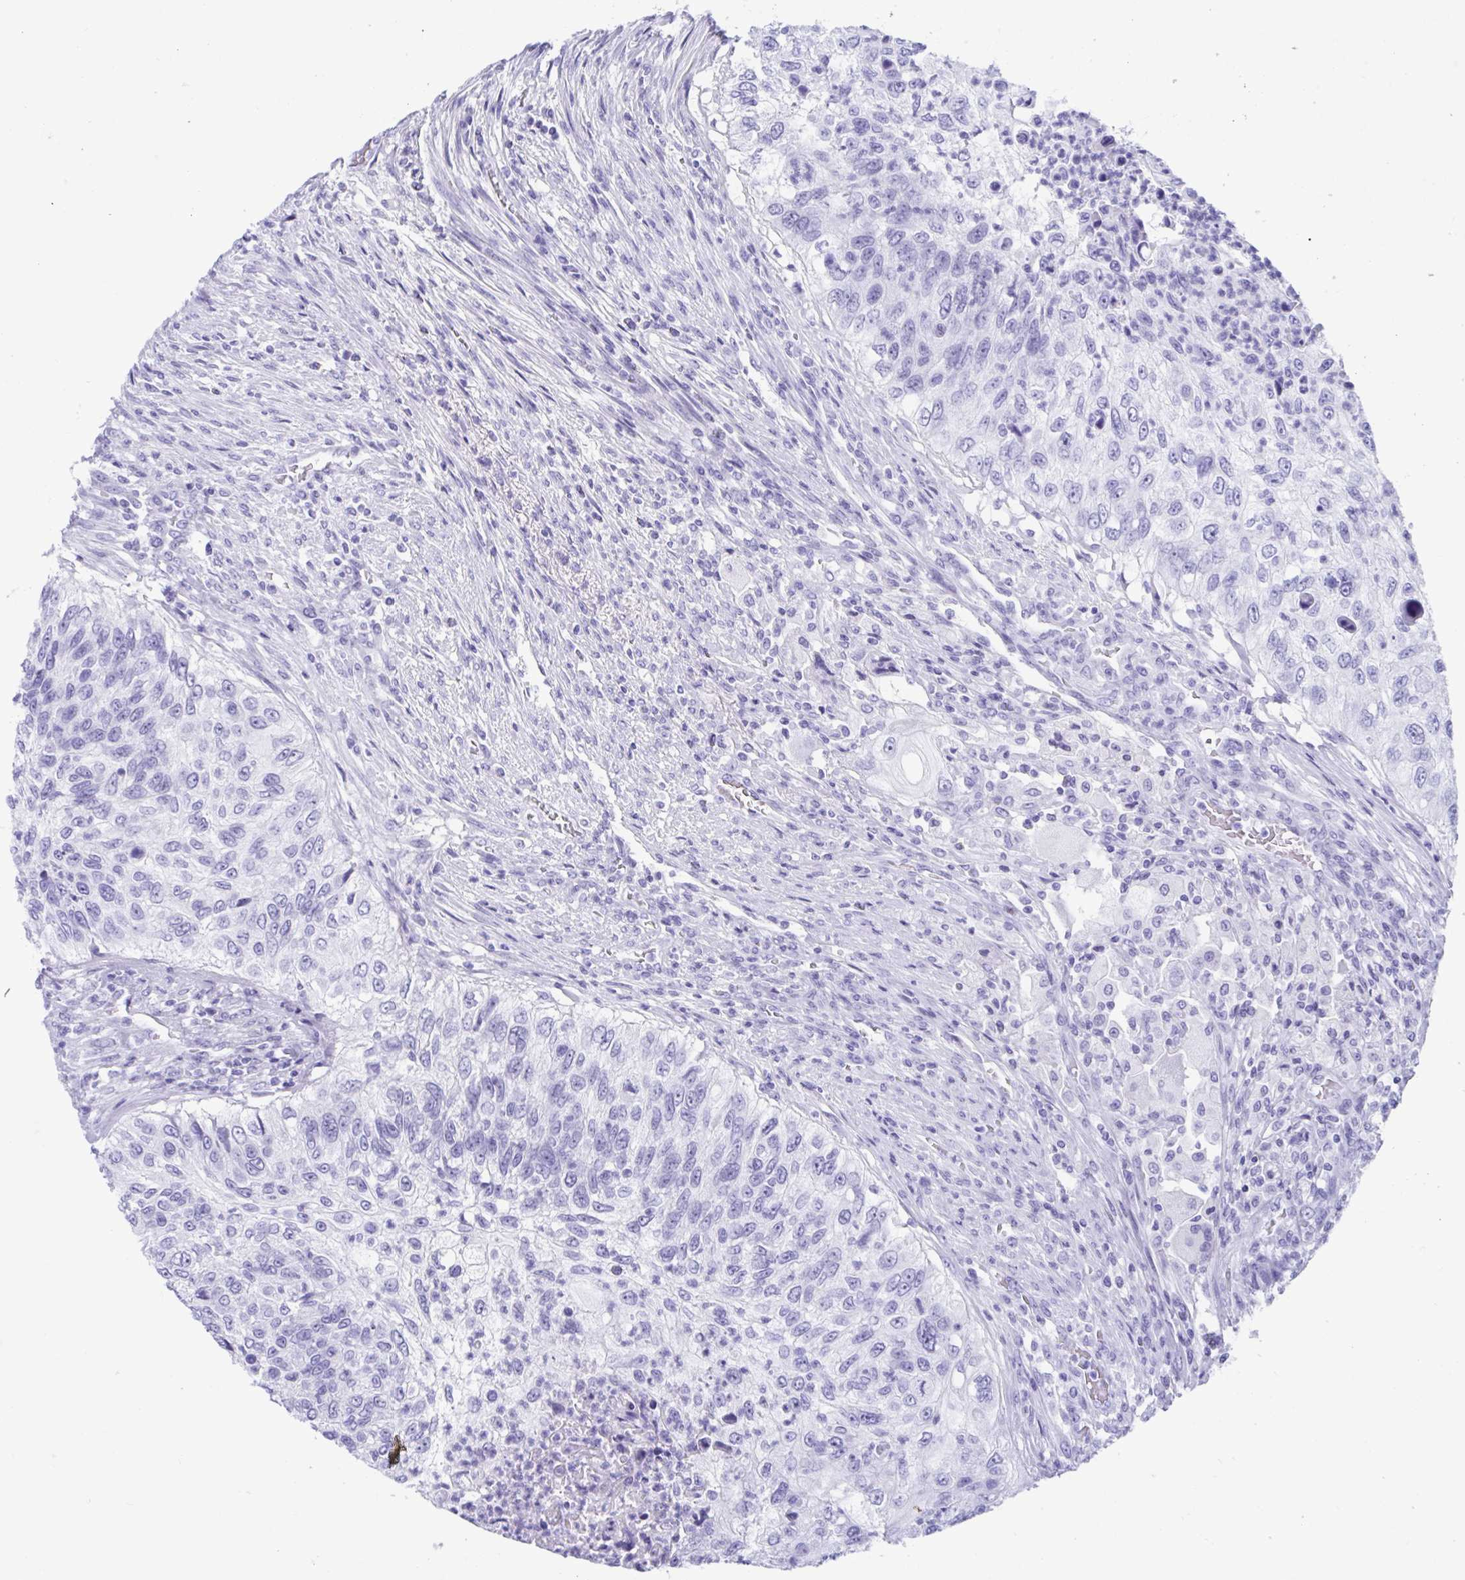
{"staining": {"intensity": "negative", "quantity": "none", "location": "none"}, "tissue": "urothelial cancer", "cell_type": "Tumor cells", "image_type": "cancer", "snomed": [{"axis": "morphology", "description": "Urothelial carcinoma, High grade"}, {"axis": "topography", "description": "Urinary bladder"}], "caption": "Human urothelial carcinoma (high-grade) stained for a protein using IHC reveals no staining in tumor cells.", "gene": "TMEM35A", "patient": {"sex": "female", "age": 60}}